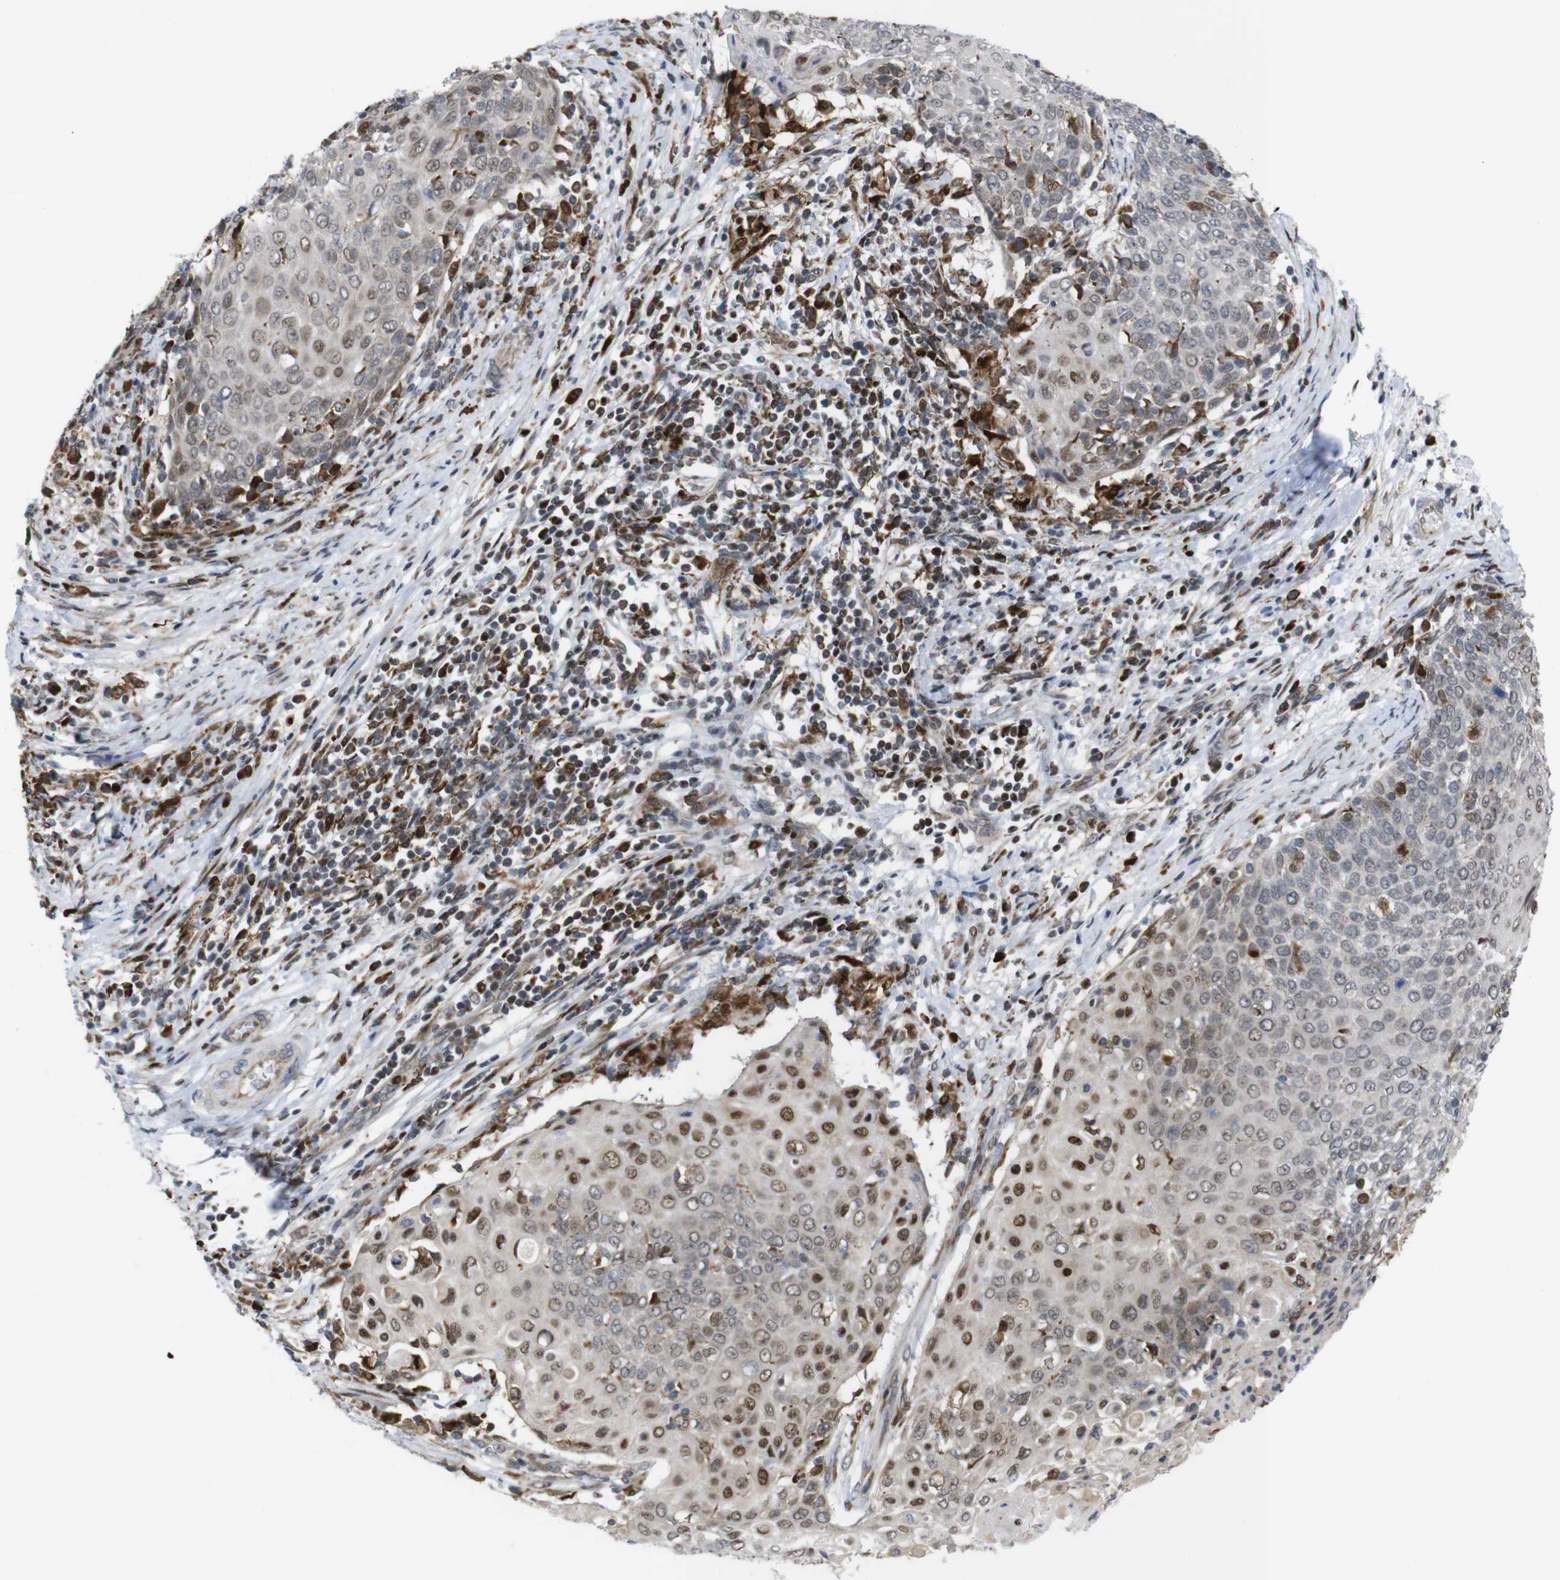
{"staining": {"intensity": "moderate", "quantity": "<25%", "location": "nuclear"}, "tissue": "cervical cancer", "cell_type": "Tumor cells", "image_type": "cancer", "snomed": [{"axis": "morphology", "description": "Squamous cell carcinoma, NOS"}, {"axis": "topography", "description": "Cervix"}], "caption": "Brown immunohistochemical staining in squamous cell carcinoma (cervical) exhibits moderate nuclear staining in about <25% of tumor cells.", "gene": "PTPN1", "patient": {"sex": "female", "age": 39}}